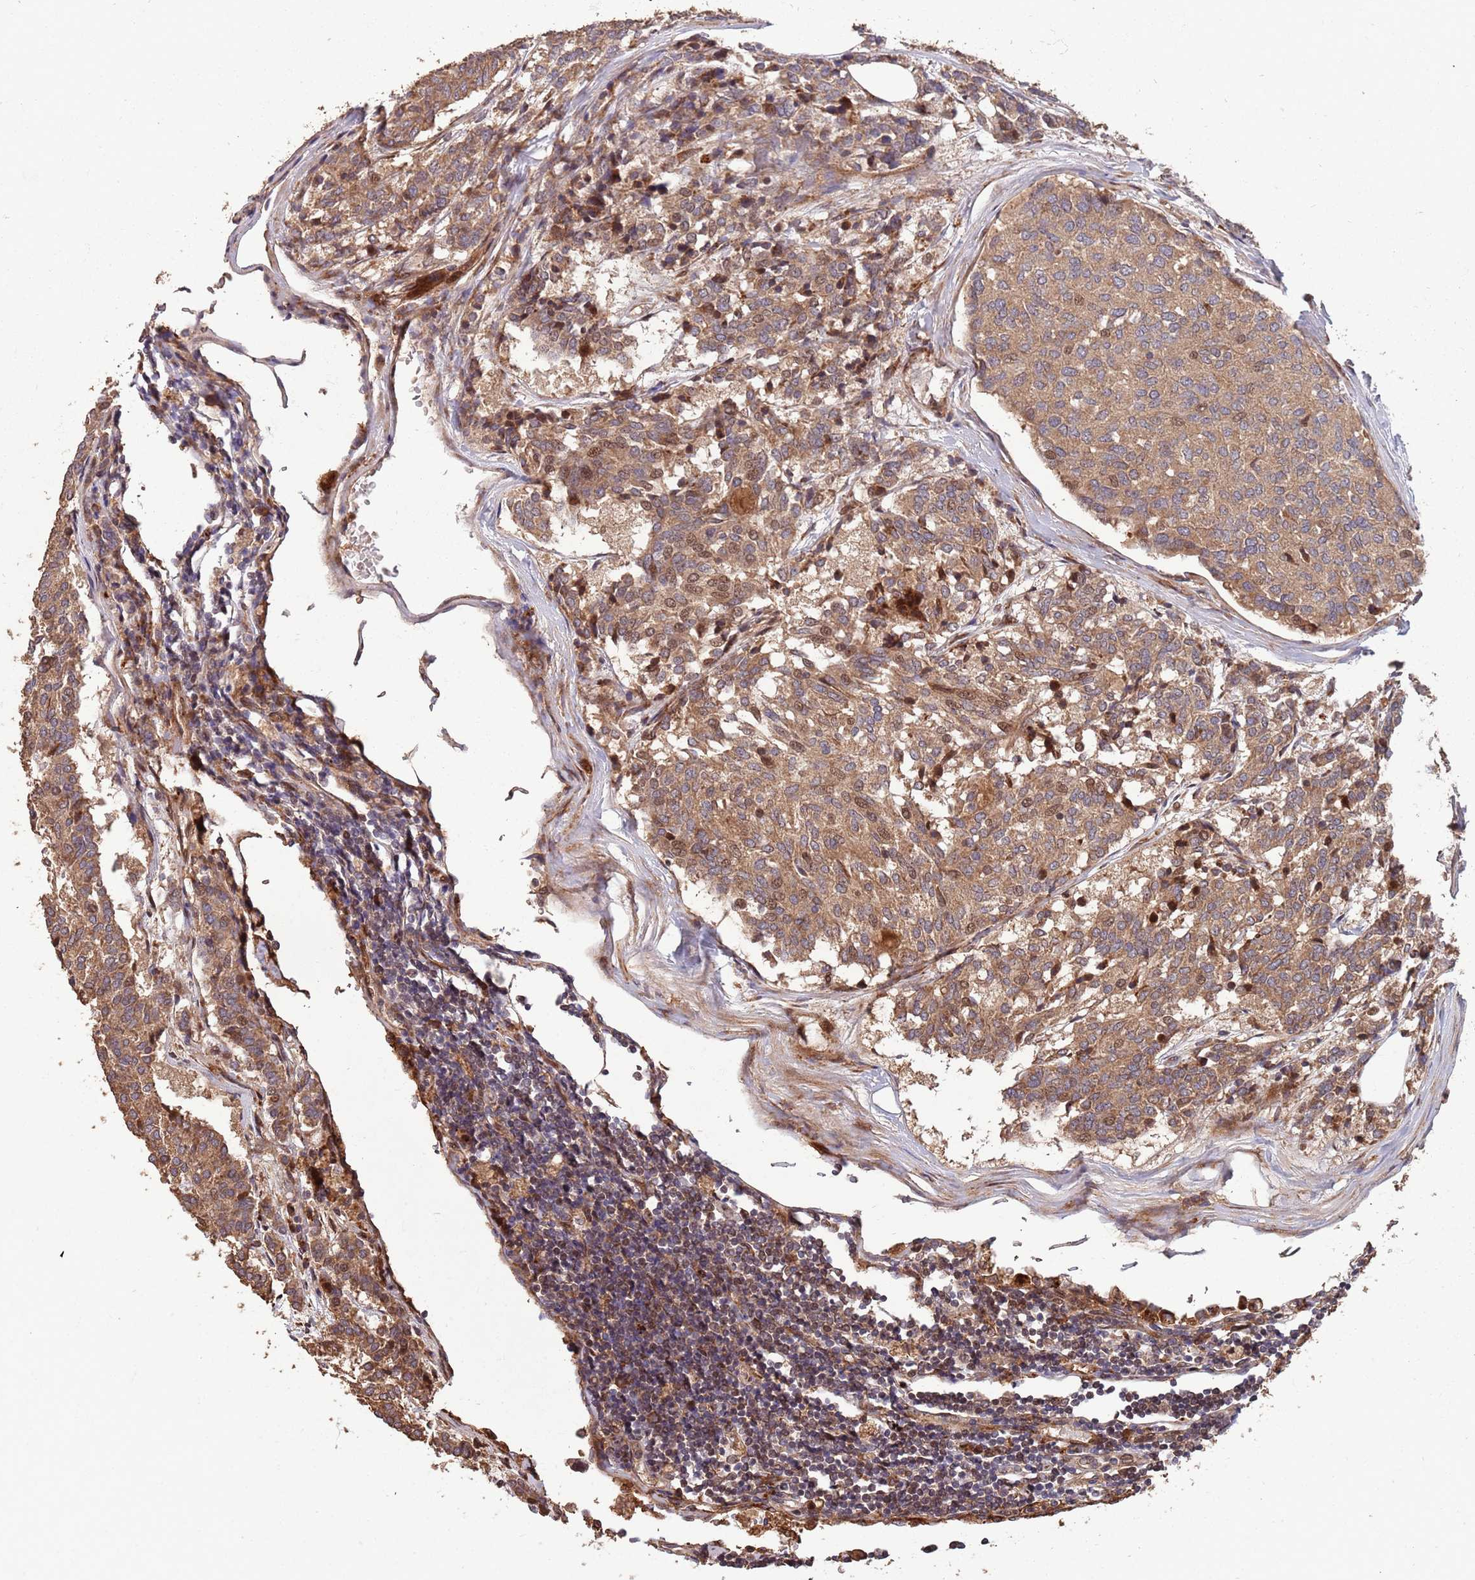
{"staining": {"intensity": "moderate", "quantity": ">75%", "location": "cytoplasmic/membranous"}, "tissue": "carcinoid", "cell_type": "Tumor cells", "image_type": "cancer", "snomed": [{"axis": "morphology", "description": "Carcinoid, malignant, NOS"}, {"axis": "topography", "description": "Pancreas"}], "caption": "An immunohistochemistry (IHC) histopathology image of tumor tissue is shown. Protein staining in brown shows moderate cytoplasmic/membranous positivity in malignant carcinoid within tumor cells.", "gene": "ZNF428", "patient": {"sex": "female", "age": 54}}